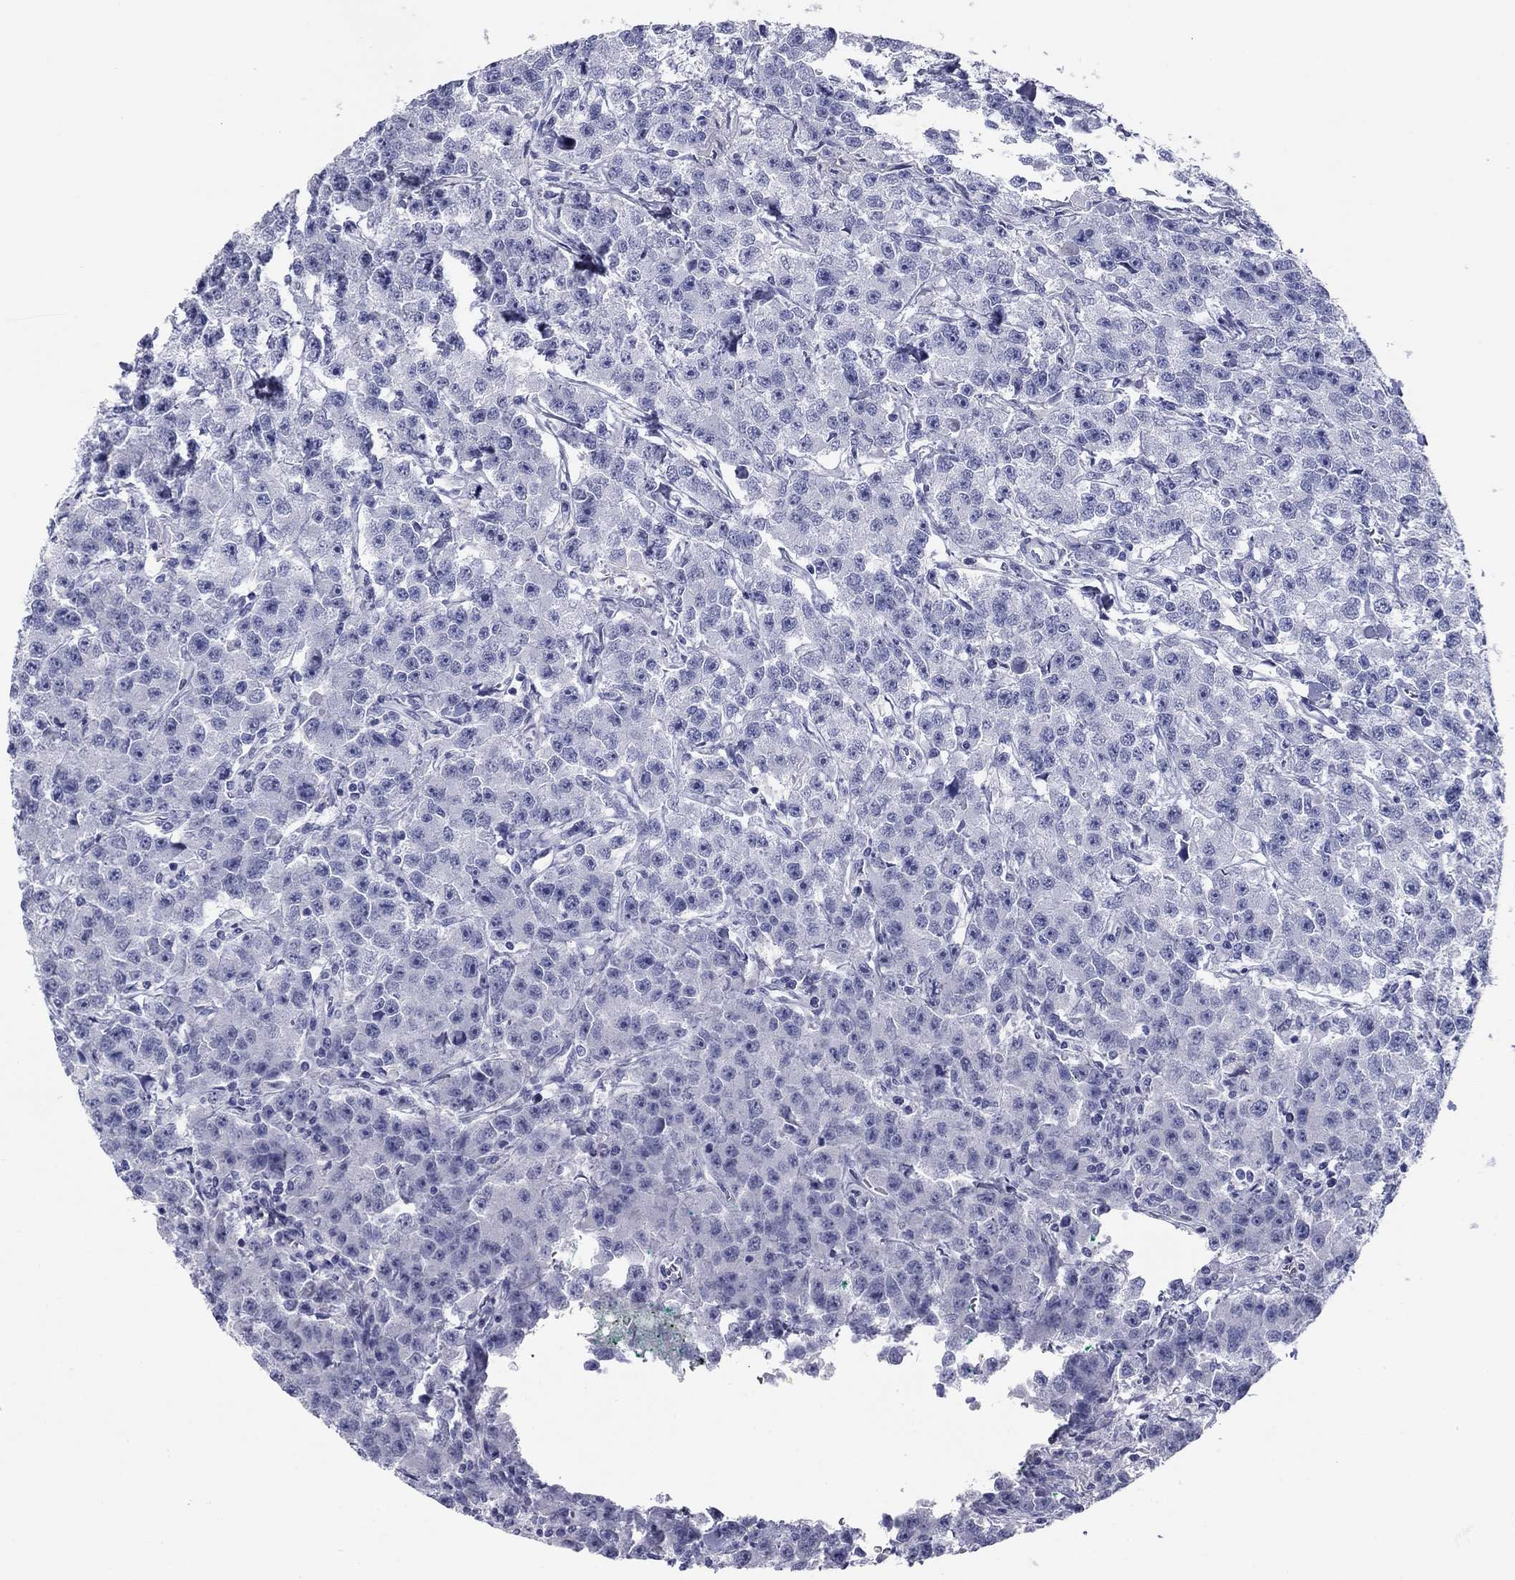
{"staining": {"intensity": "negative", "quantity": "none", "location": "none"}, "tissue": "testis cancer", "cell_type": "Tumor cells", "image_type": "cancer", "snomed": [{"axis": "morphology", "description": "Seminoma, NOS"}, {"axis": "topography", "description": "Testis"}], "caption": "IHC histopathology image of neoplastic tissue: human seminoma (testis) stained with DAB (3,3'-diaminobenzidine) demonstrates no significant protein staining in tumor cells.", "gene": "NPPA", "patient": {"sex": "male", "age": 59}}